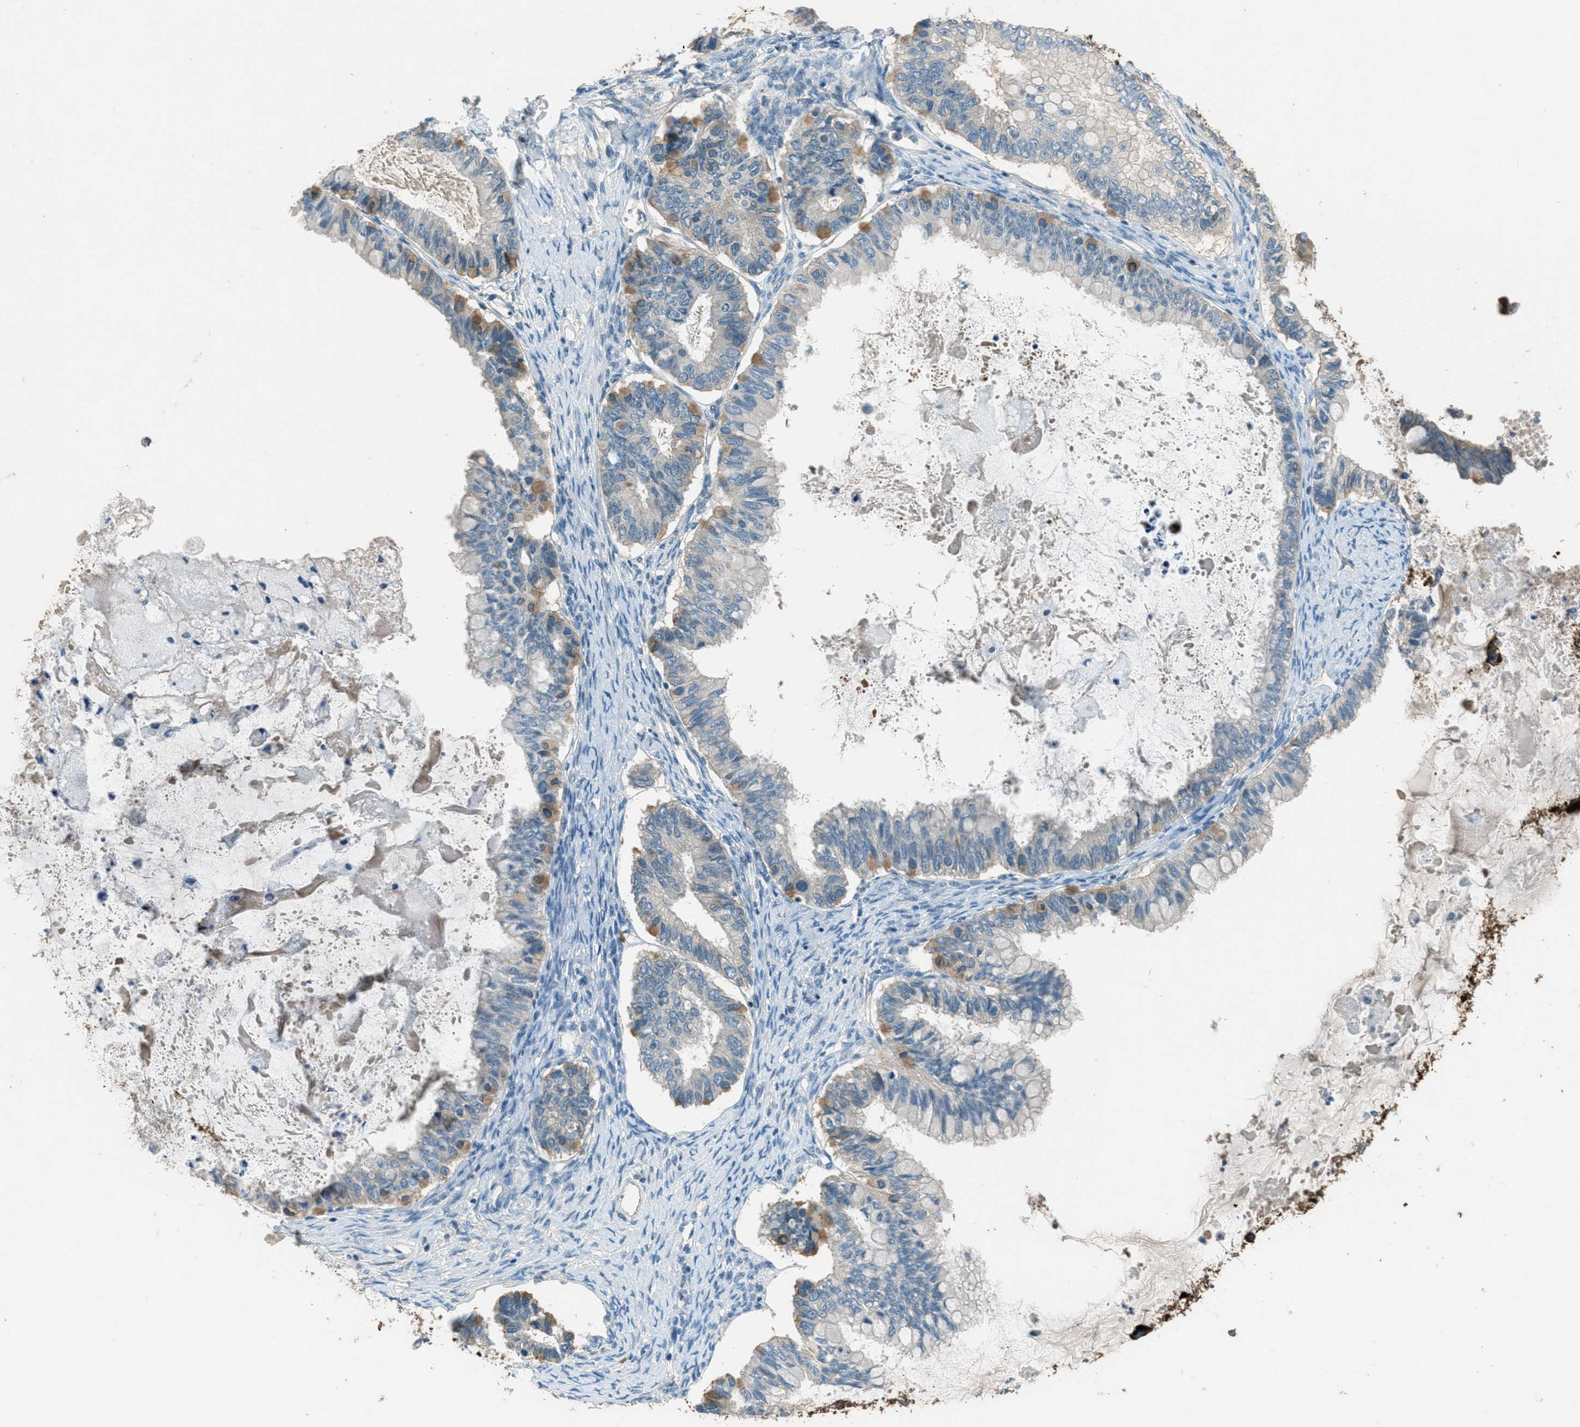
{"staining": {"intensity": "moderate", "quantity": "<25%", "location": "cytoplasmic/membranous"}, "tissue": "ovarian cancer", "cell_type": "Tumor cells", "image_type": "cancer", "snomed": [{"axis": "morphology", "description": "Cystadenocarcinoma, mucinous, NOS"}, {"axis": "topography", "description": "Ovary"}], "caption": "Immunohistochemical staining of human ovarian mucinous cystadenocarcinoma demonstrates low levels of moderate cytoplasmic/membranous protein positivity in about <25% of tumor cells.", "gene": "MSLN", "patient": {"sex": "female", "age": 80}}